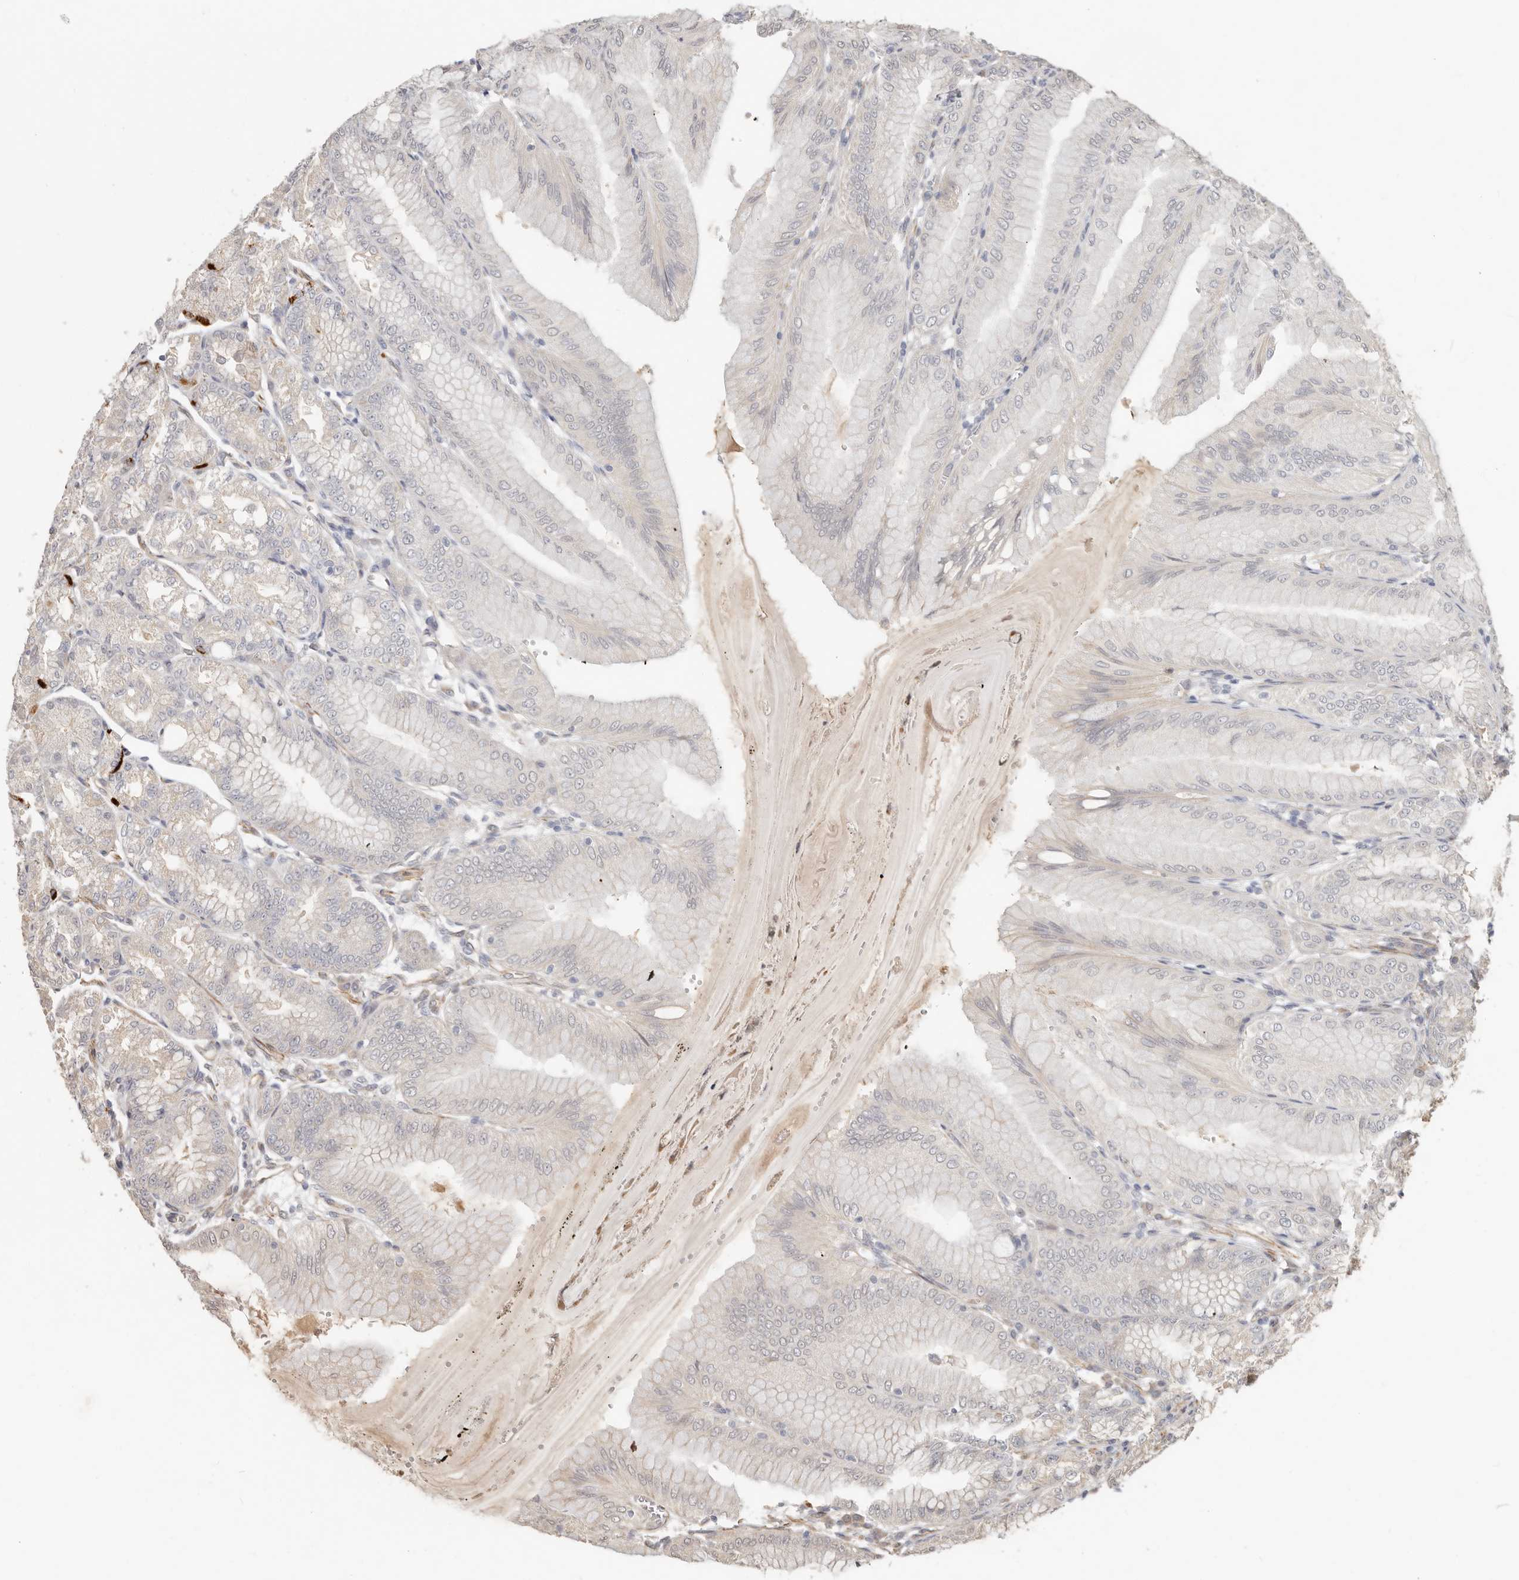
{"staining": {"intensity": "strong", "quantity": "<25%", "location": "cytoplasmic/membranous"}, "tissue": "stomach", "cell_type": "Glandular cells", "image_type": "normal", "snomed": [{"axis": "morphology", "description": "Normal tissue, NOS"}, {"axis": "topography", "description": "Stomach, lower"}], "caption": "This micrograph displays benign stomach stained with immunohistochemistry to label a protein in brown. The cytoplasmic/membranous of glandular cells show strong positivity for the protein. Nuclei are counter-stained blue.", "gene": "MTFR2", "patient": {"sex": "male", "age": 71}}